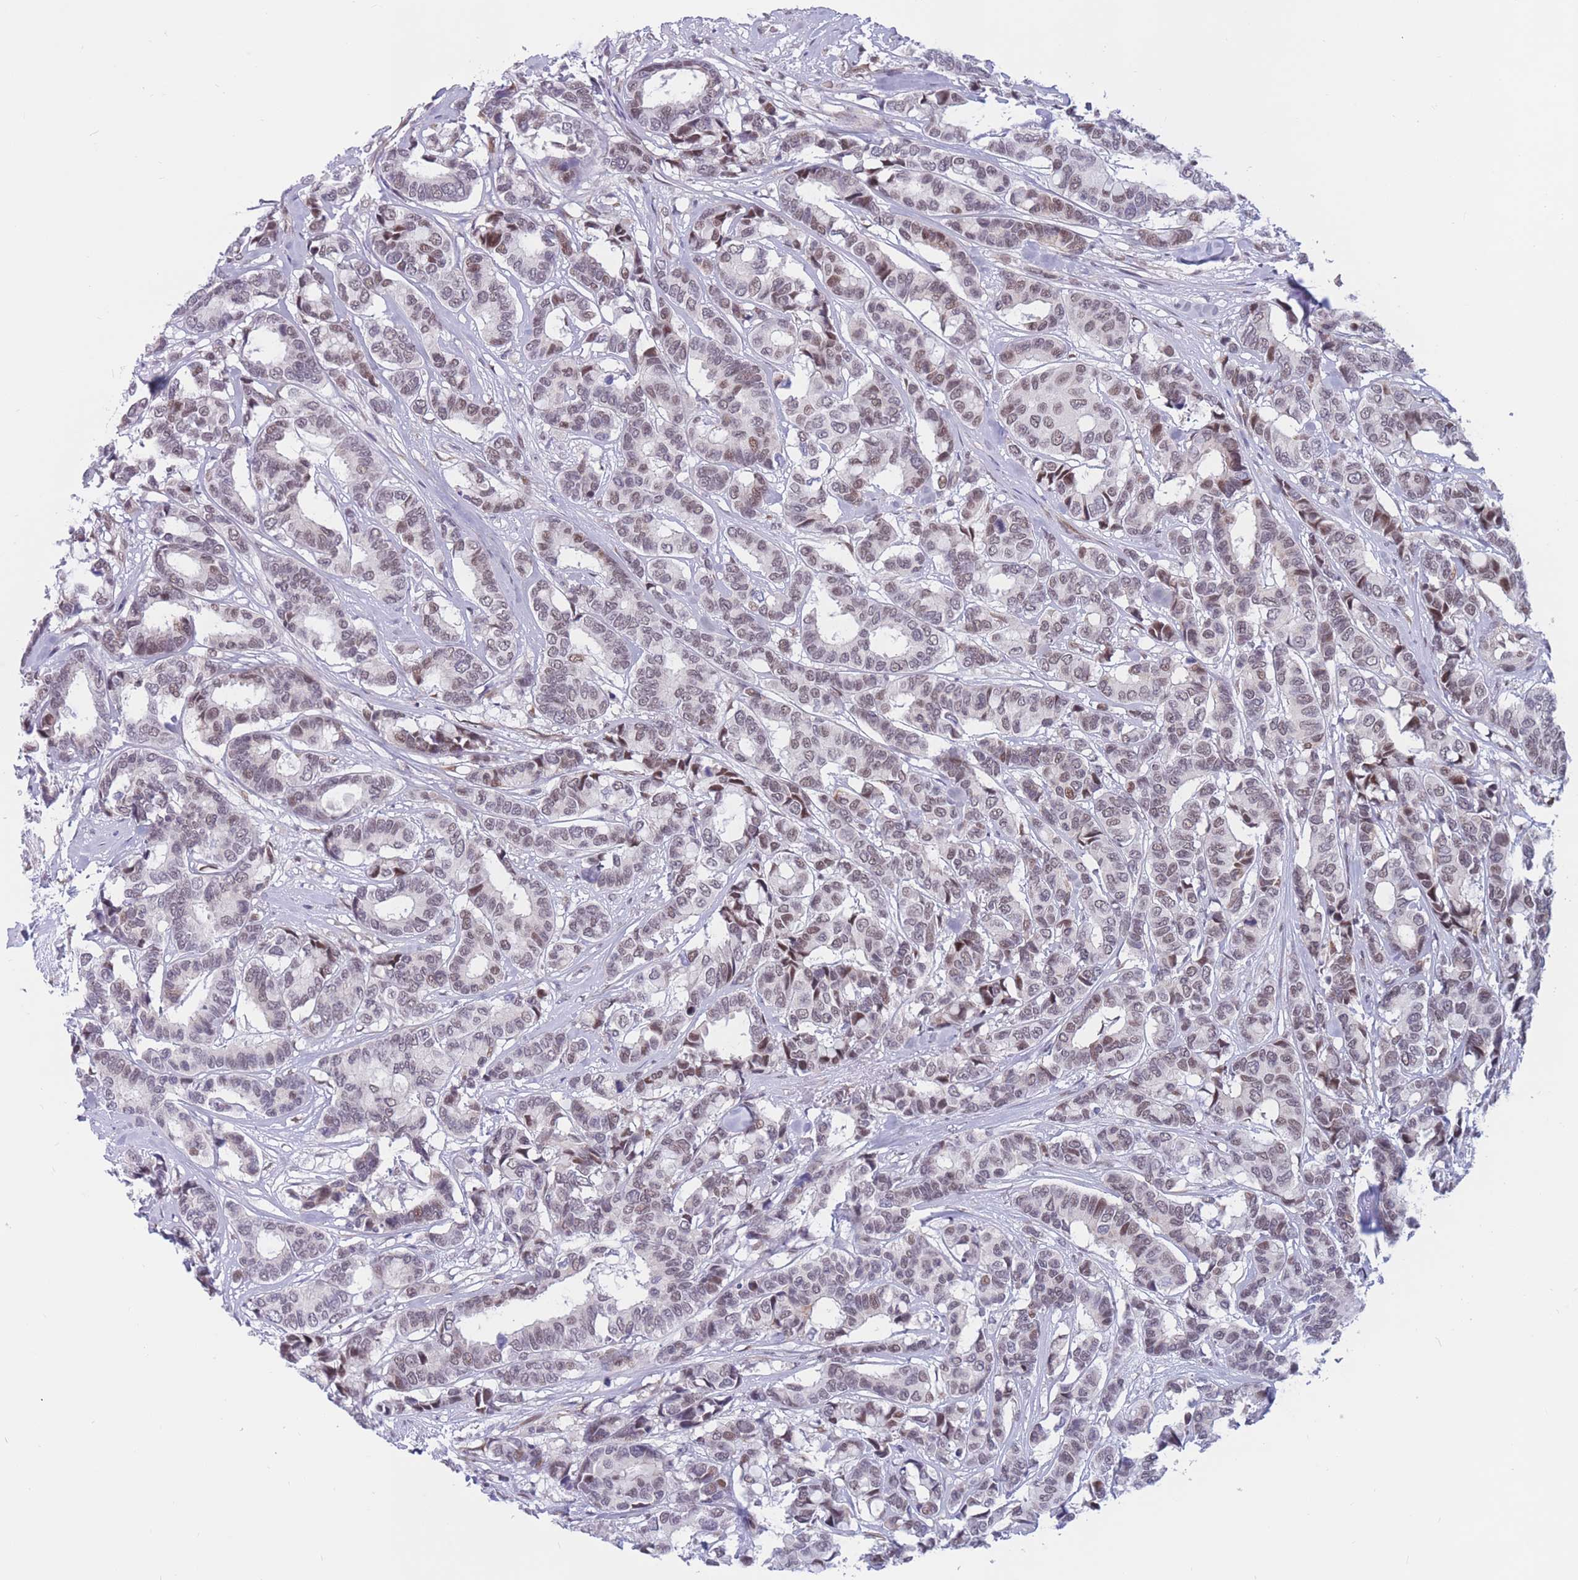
{"staining": {"intensity": "weak", "quantity": "<25%", "location": "nuclear"}, "tissue": "breast cancer", "cell_type": "Tumor cells", "image_type": "cancer", "snomed": [{"axis": "morphology", "description": "Duct carcinoma"}, {"axis": "topography", "description": "Breast"}], "caption": "This is an IHC histopathology image of breast cancer (infiltrating ductal carcinoma). There is no staining in tumor cells.", "gene": "BCL9L", "patient": {"sex": "female", "age": 87}}